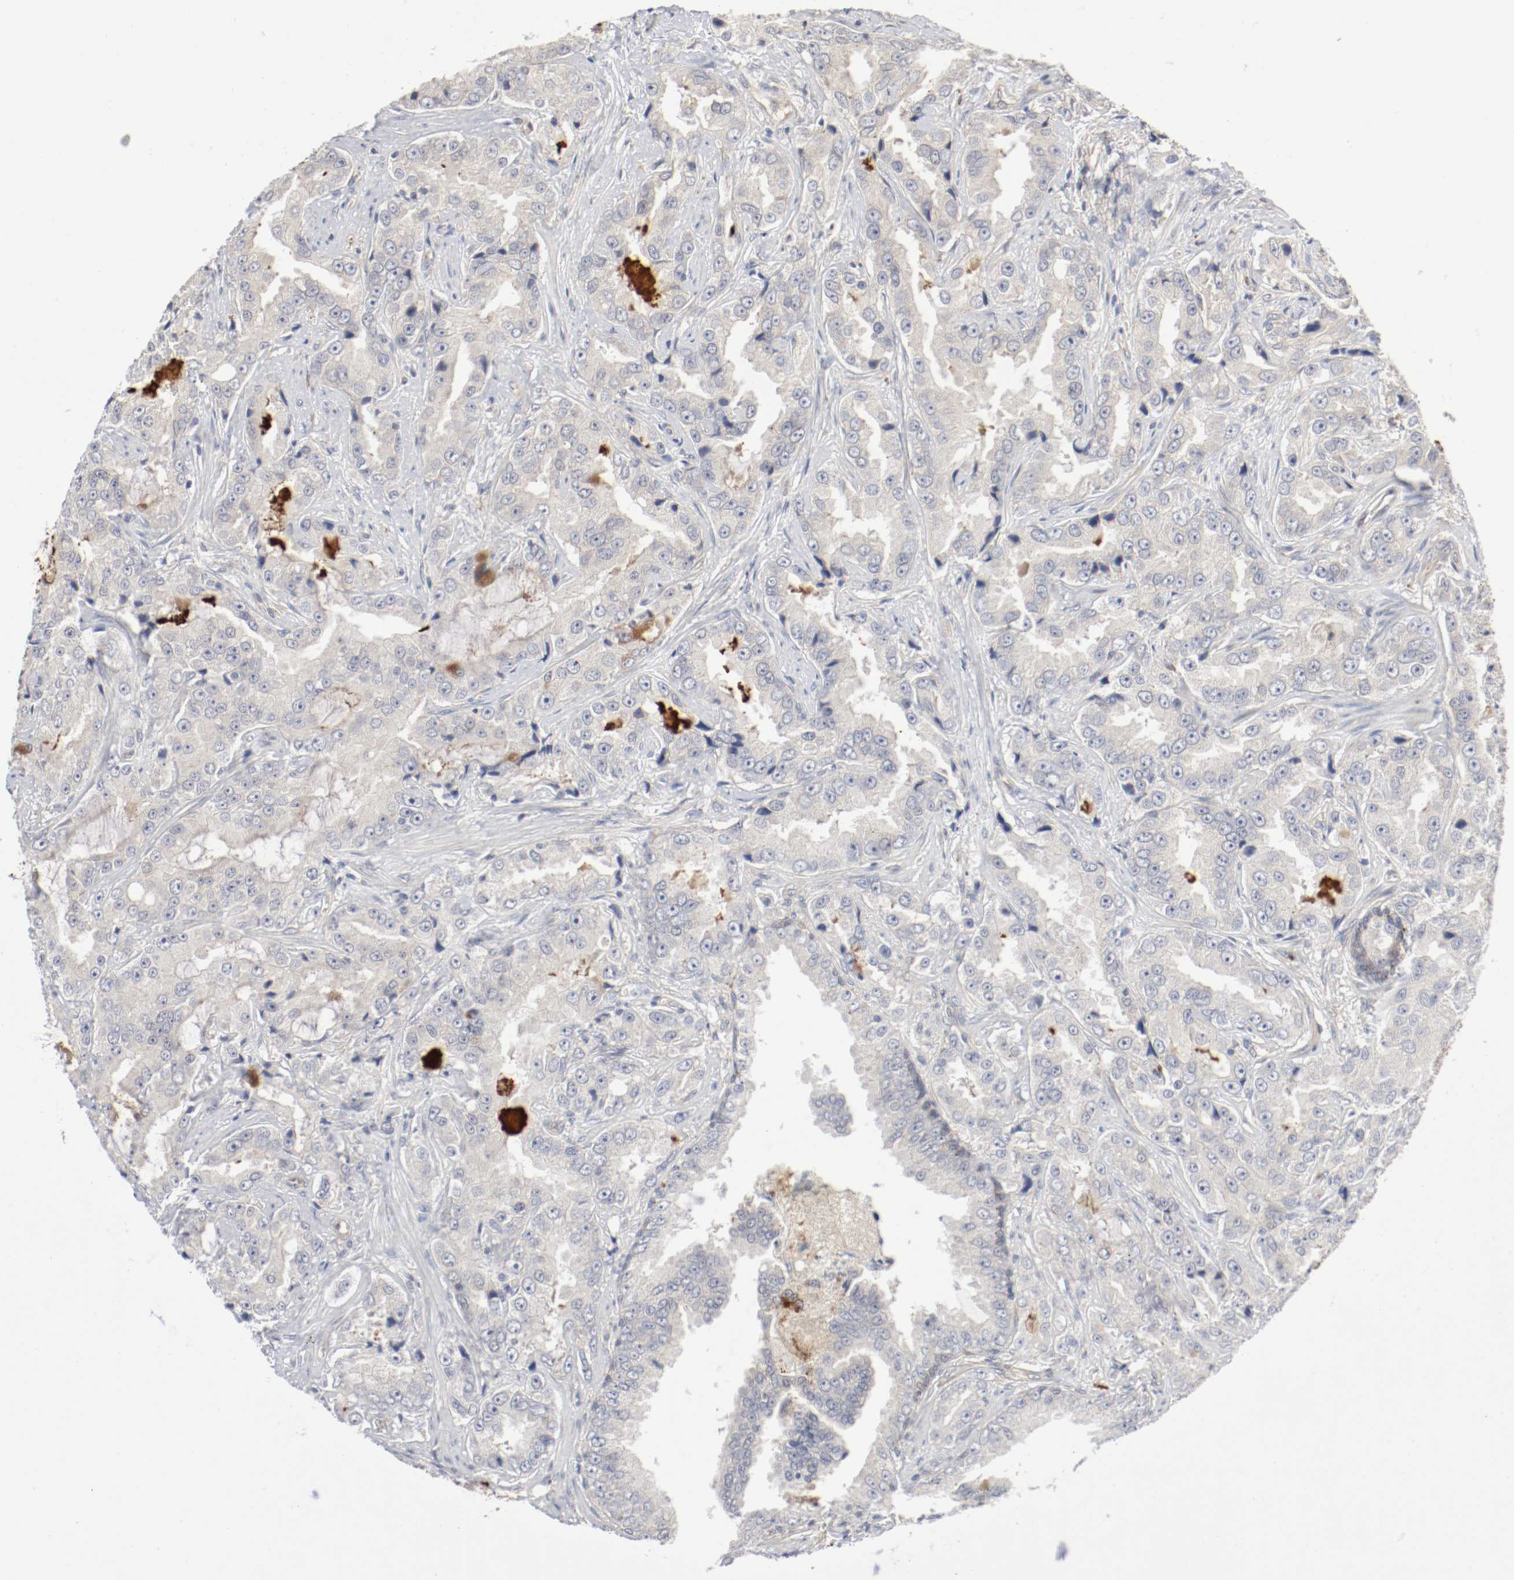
{"staining": {"intensity": "weak", "quantity": ">75%", "location": "cytoplasmic/membranous"}, "tissue": "prostate cancer", "cell_type": "Tumor cells", "image_type": "cancer", "snomed": [{"axis": "morphology", "description": "Adenocarcinoma, High grade"}, {"axis": "topography", "description": "Prostate"}], "caption": "This image reveals immunohistochemistry (IHC) staining of prostate adenocarcinoma (high-grade), with low weak cytoplasmic/membranous positivity in approximately >75% of tumor cells.", "gene": "REN", "patient": {"sex": "male", "age": 73}}